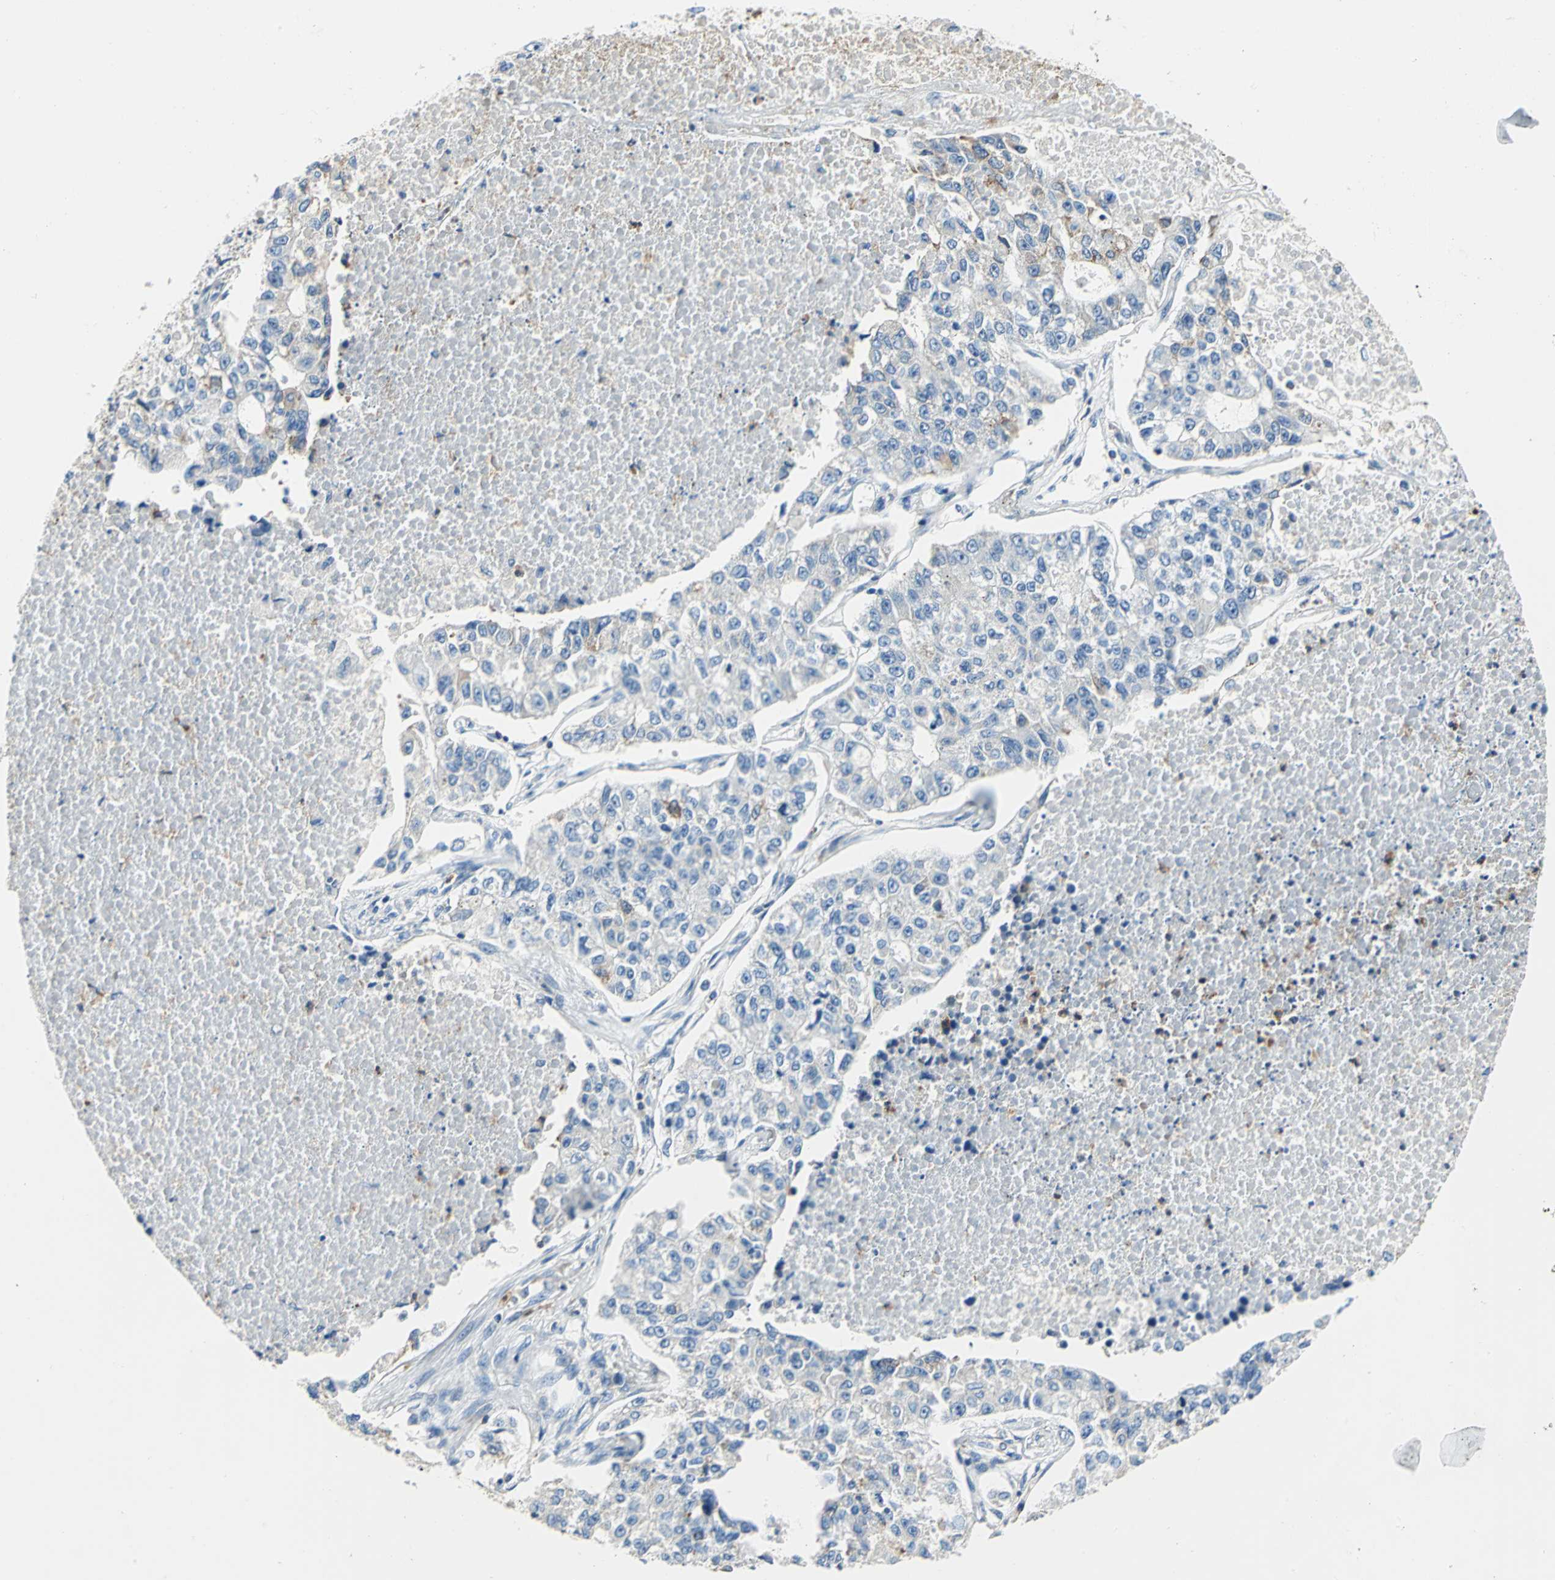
{"staining": {"intensity": "negative", "quantity": "none", "location": "none"}, "tissue": "lung cancer", "cell_type": "Tumor cells", "image_type": "cancer", "snomed": [{"axis": "morphology", "description": "Adenocarcinoma, NOS"}, {"axis": "topography", "description": "Lung"}], "caption": "An image of human lung cancer is negative for staining in tumor cells.", "gene": "SEPTIN6", "patient": {"sex": "male", "age": 49}}